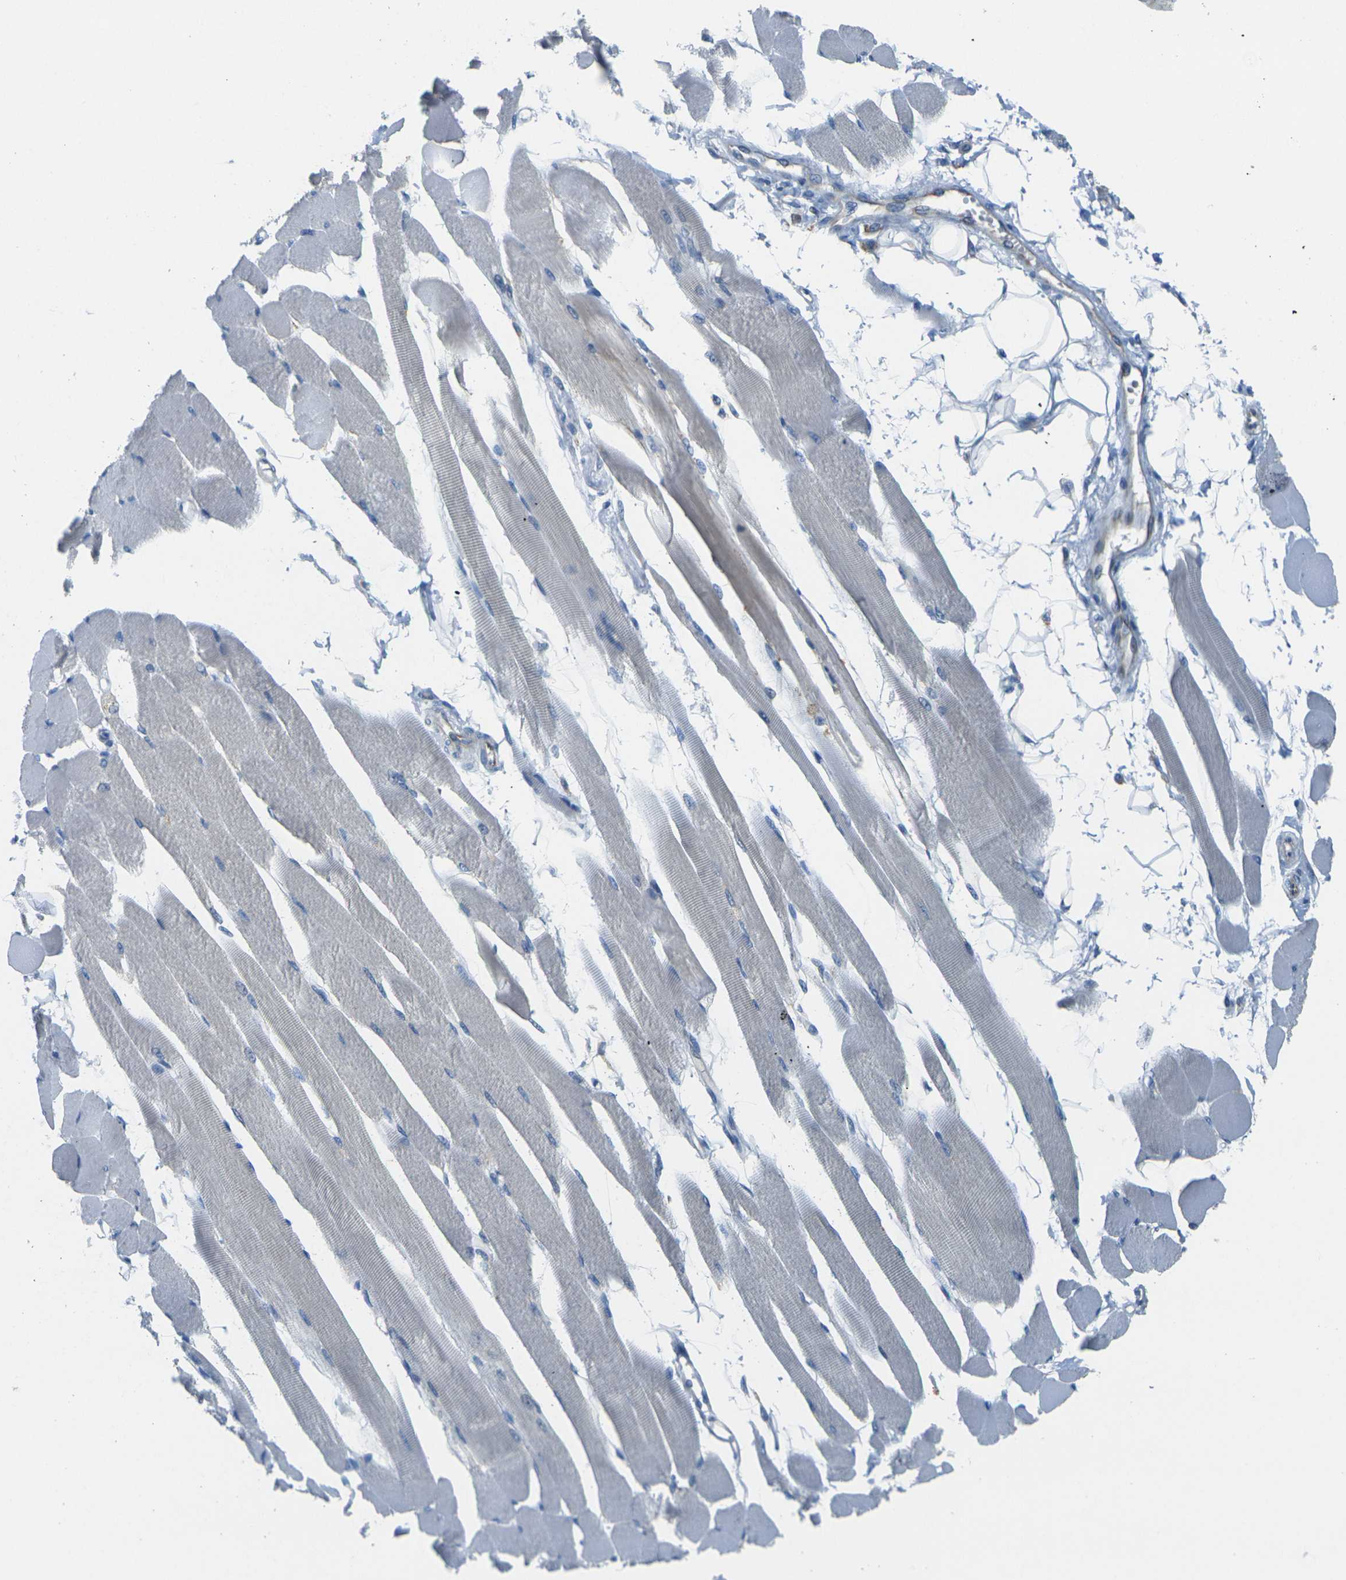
{"staining": {"intensity": "negative", "quantity": "none", "location": "none"}, "tissue": "skeletal muscle", "cell_type": "Myocytes", "image_type": "normal", "snomed": [{"axis": "morphology", "description": "Normal tissue, NOS"}, {"axis": "topography", "description": "Skeletal muscle"}, {"axis": "topography", "description": "Peripheral nerve tissue"}], "caption": "A photomicrograph of human skeletal muscle is negative for staining in myocytes. (DAB (3,3'-diaminobenzidine) immunohistochemistry (IHC), high magnification).", "gene": "CYP2C8", "patient": {"sex": "female", "age": 84}}